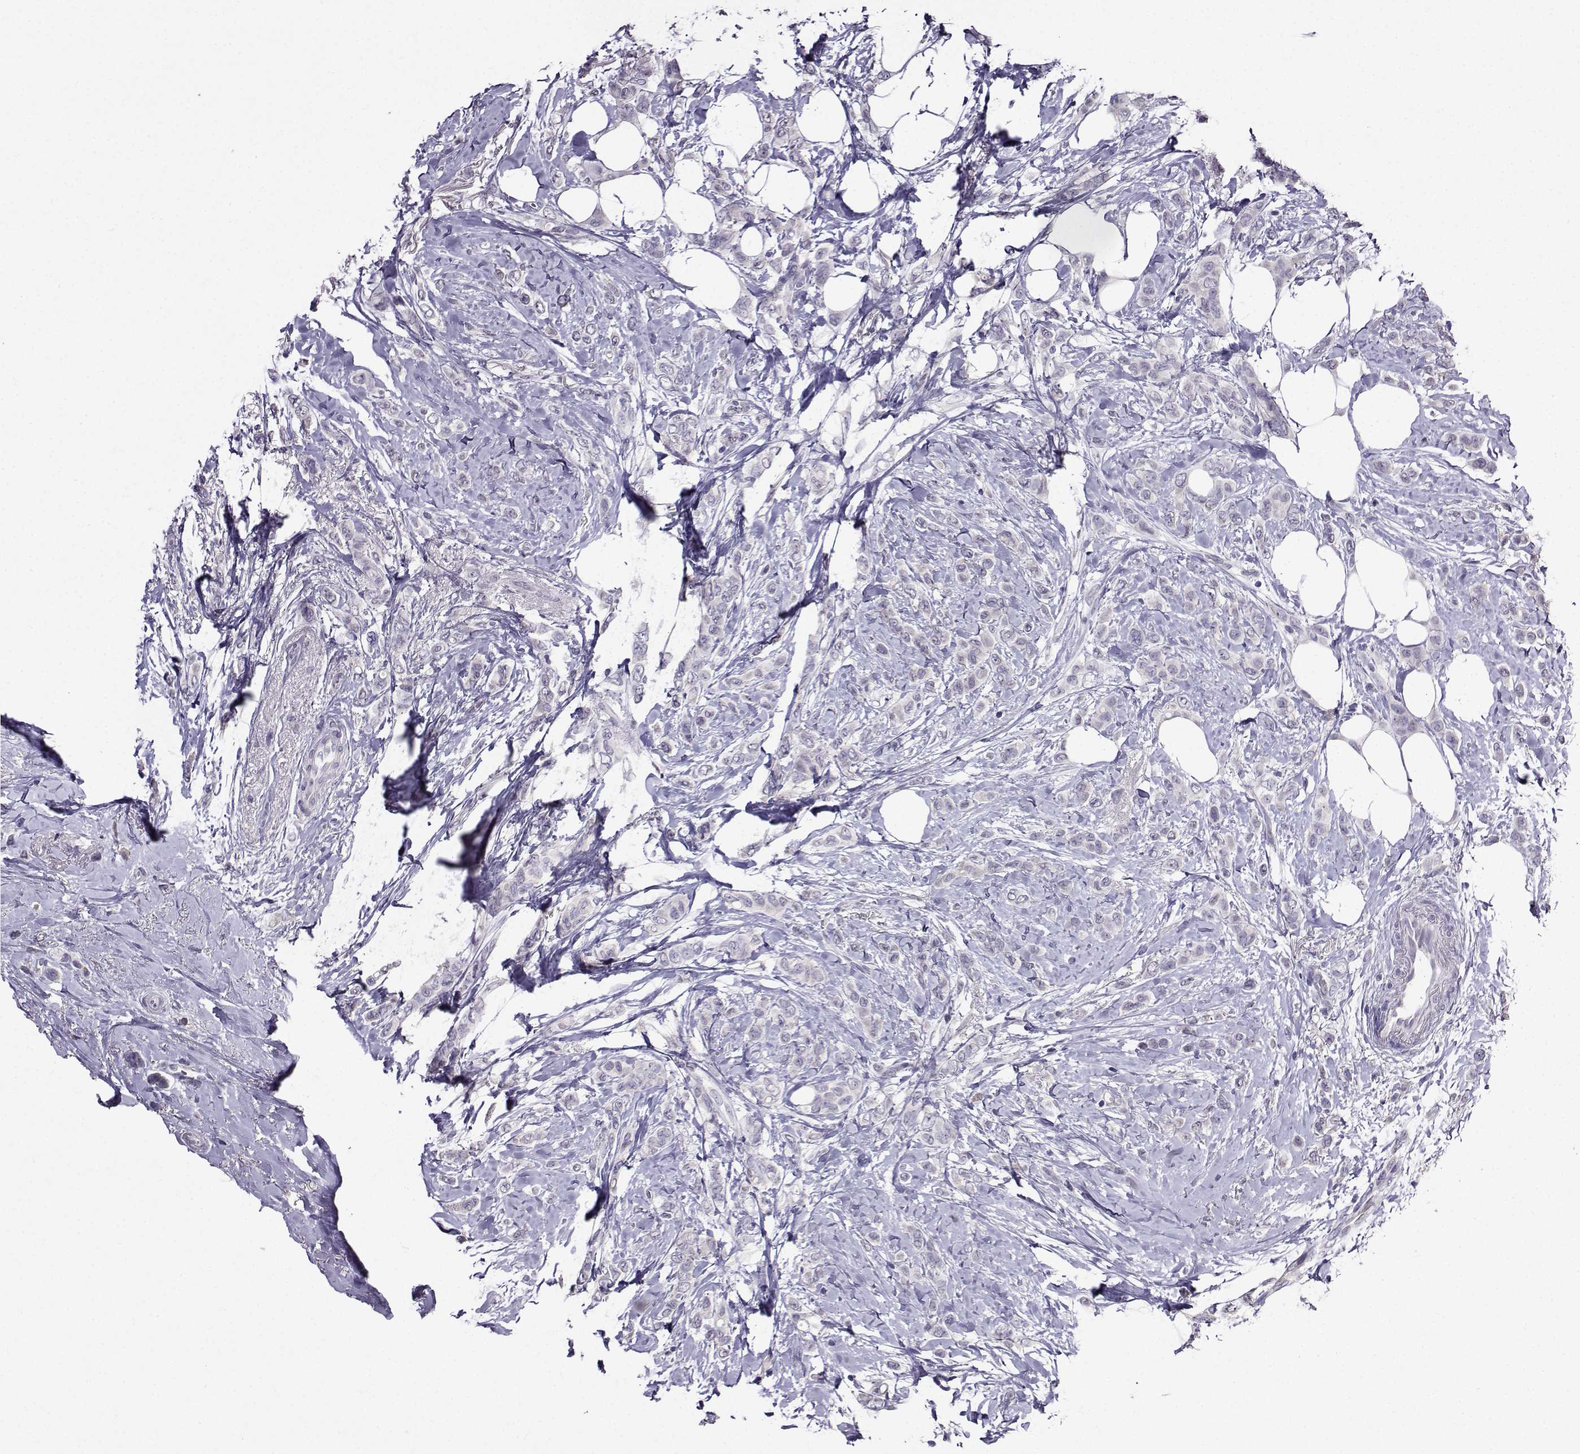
{"staining": {"intensity": "weak", "quantity": "<25%", "location": "cytoplasmic/membranous"}, "tissue": "breast cancer", "cell_type": "Tumor cells", "image_type": "cancer", "snomed": [{"axis": "morphology", "description": "Lobular carcinoma"}, {"axis": "topography", "description": "Breast"}], "caption": "This is a histopathology image of IHC staining of breast cancer, which shows no expression in tumor cells. (DAB (3,3'-diaminobenzidine) immunohistochemistry visualized using brightfield microscopy, high magnification).", "gene": "CRYBB1", "patient": {"sex": "female", "age": 66}}